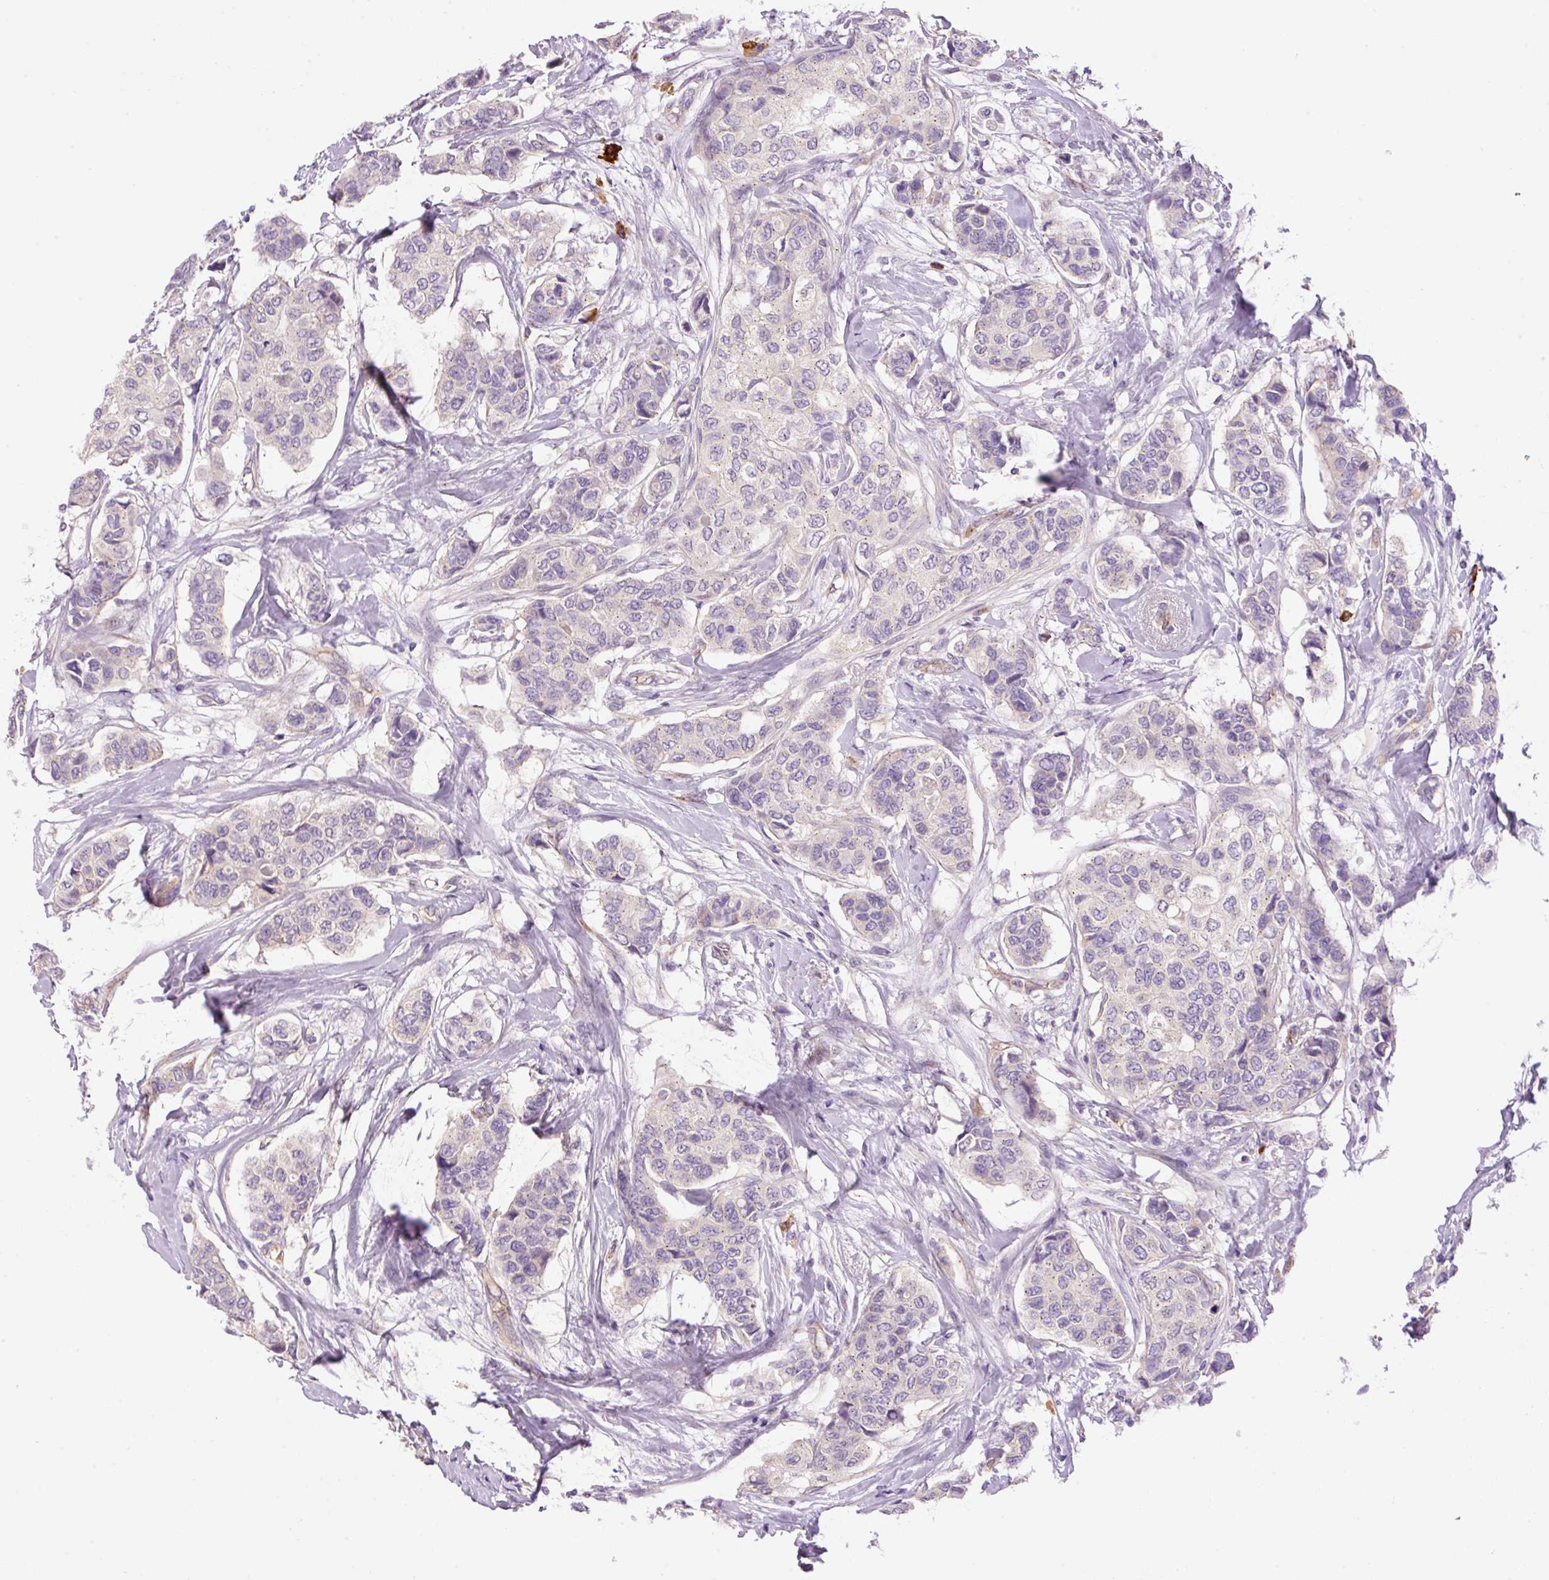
{"staining": {"intensity": "negative", "quantity": "none", "location": "none"}, "tissue": "breast cancer", "cell_type": "Tumor cells", "image_type": "cancer", "snomed": [{"axis": "morphology", "description": "Lobular carcinoma"}, {"axis": "topography", "description": "Breast"}], "caption": "Immunohistochemical staining of human breast cancer (lobular carcinoma) displays no significant expression in tumor cells.", "gene": "PNPLA5", "patient": {"sex": "female", "age": 51}}